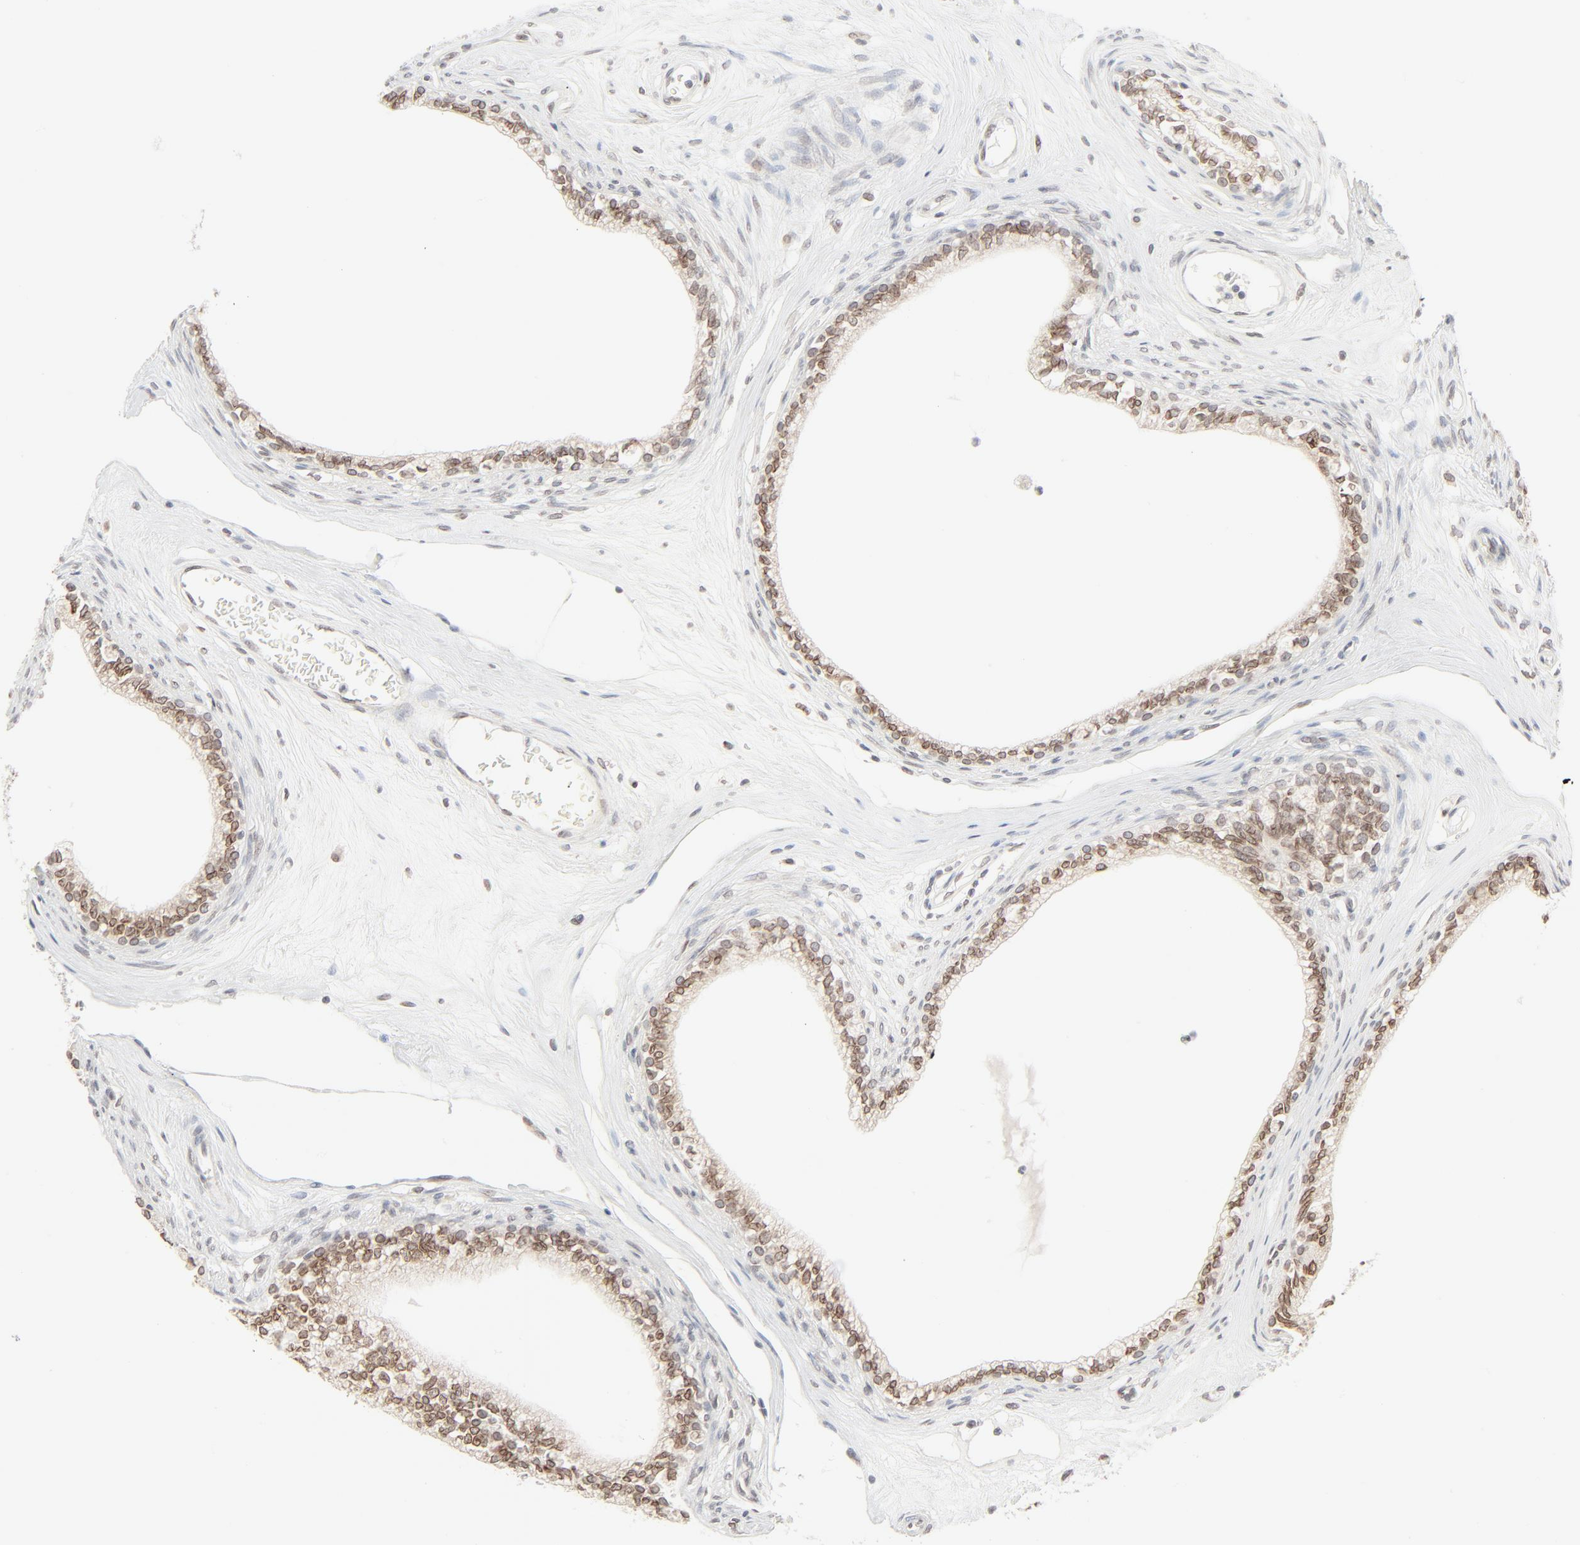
{"staining": {"intensity": "moderate", "quantity": ">75%", "location": "cytoplasmic/membranous,nuclear"}, "tissue": "epididymis", "cell_type": "Glandular cells", "image_type": "normal", "snomed": [{"axis": "morphology", "description": "Normal tissue, NOS"}, {"axis": "morphology", "description": "Inflammation, NOS"}, {"axis": "topography", "description": "Epididymis"}], "caption": "IHC of unremarkable human epididymis demonstrates medium levels of moderate cytoplasmic/membranous,nuclear staining in approximately >75% of glandular cells.", "gene": "MAD1L1", "patient": {"sex": "male", "age": 84}}